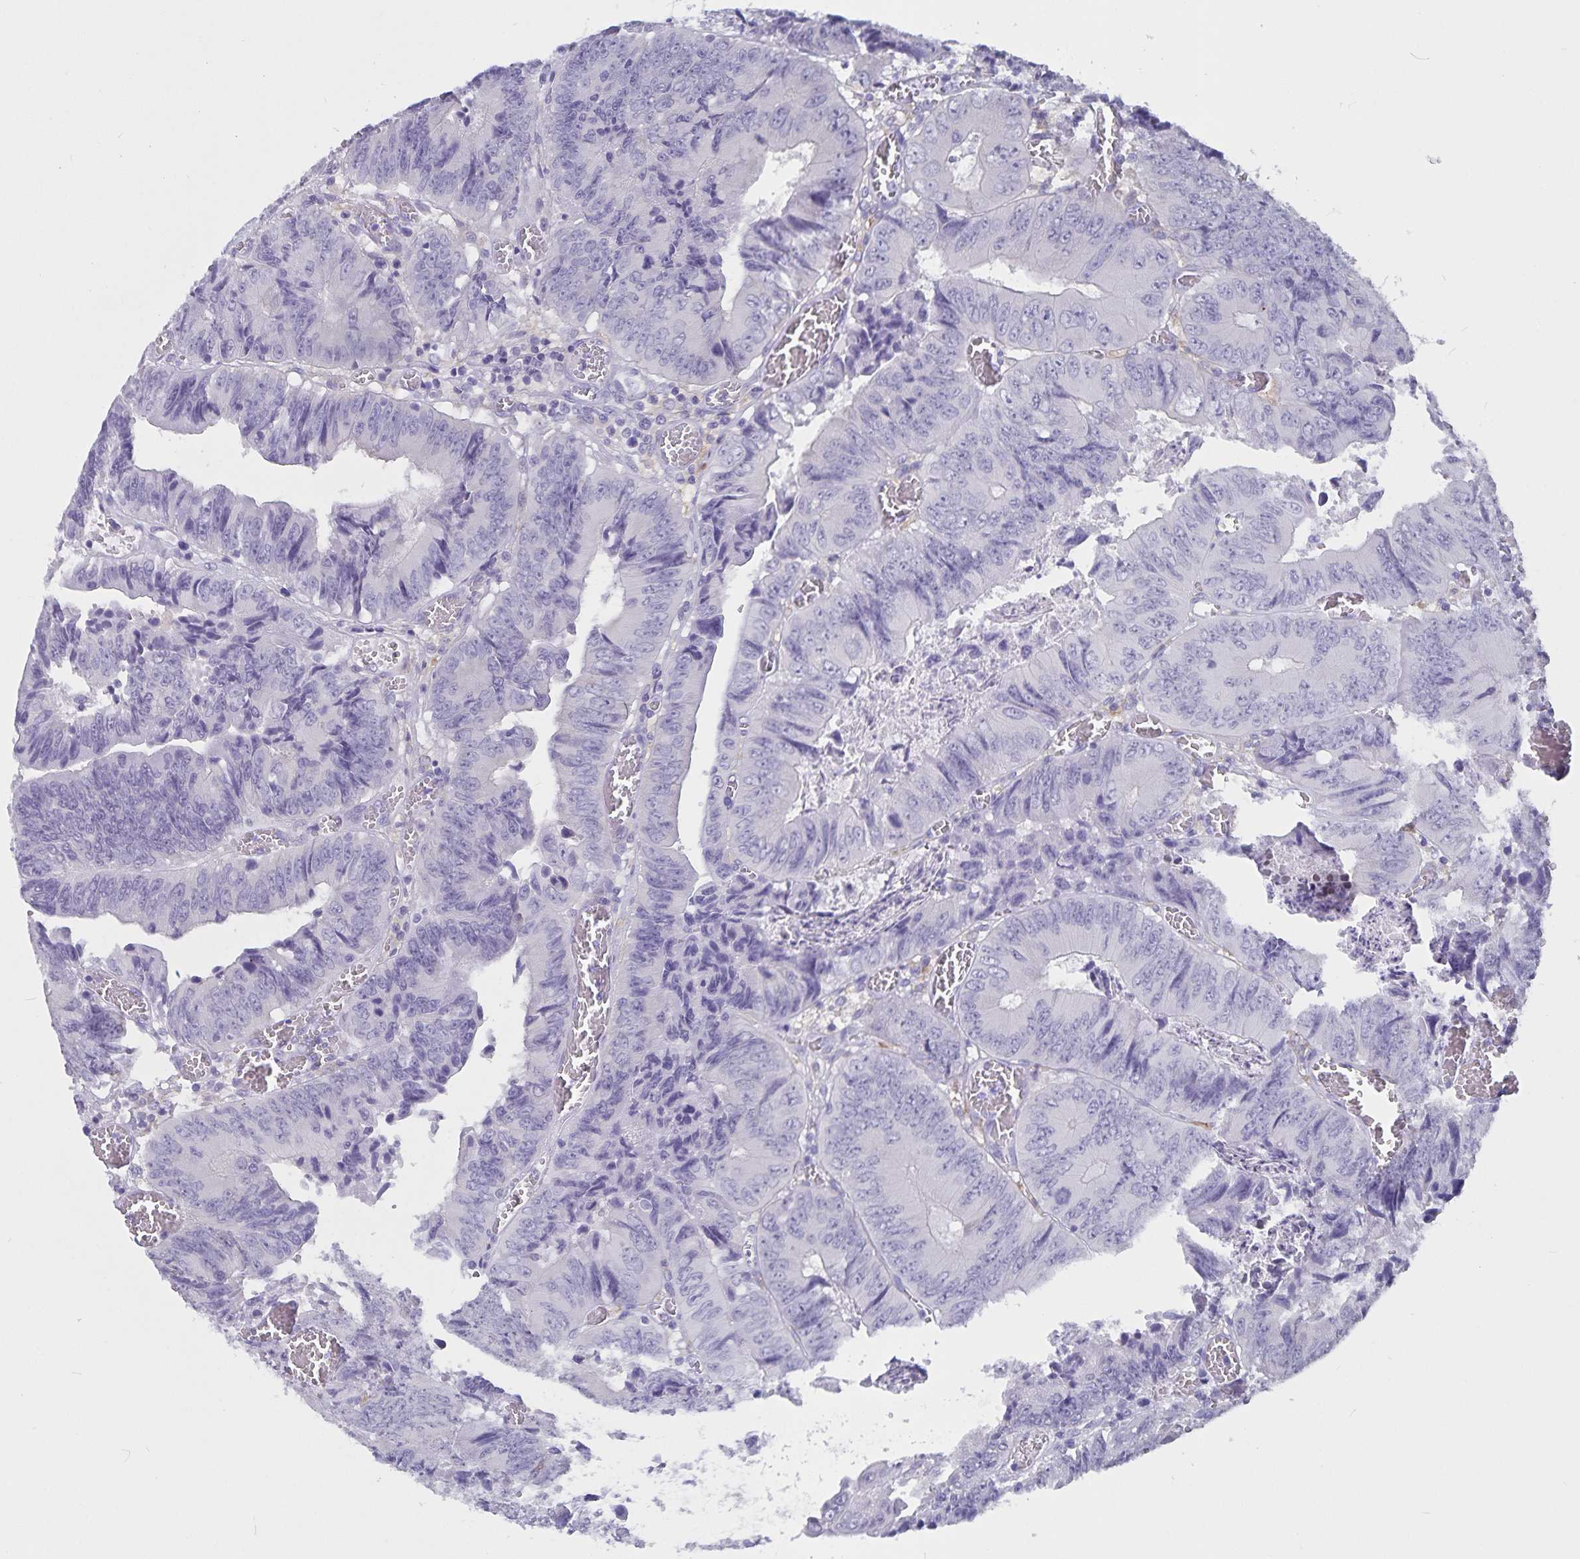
{"staining": {"intensity": "negative", "quantity": "none", "location": "none"}, "tissue": "colorectal cancer", "cell_type": "Tumor cells", "image_type": "cancer", "snomed": [{"axis": "morphology", "description": "Adenocarcinoma, NOS"}, {"axis": "topography", "description": "Colon"}], "caption": "An IHC micrograph of colorectal cancer (adenocarcinoma) is shown. There is no staining in tumor cells of colorectal cancer (adenocarcinoma).", "gene": "PLAC1", "patient": {"sex": "female", "age": 84}}